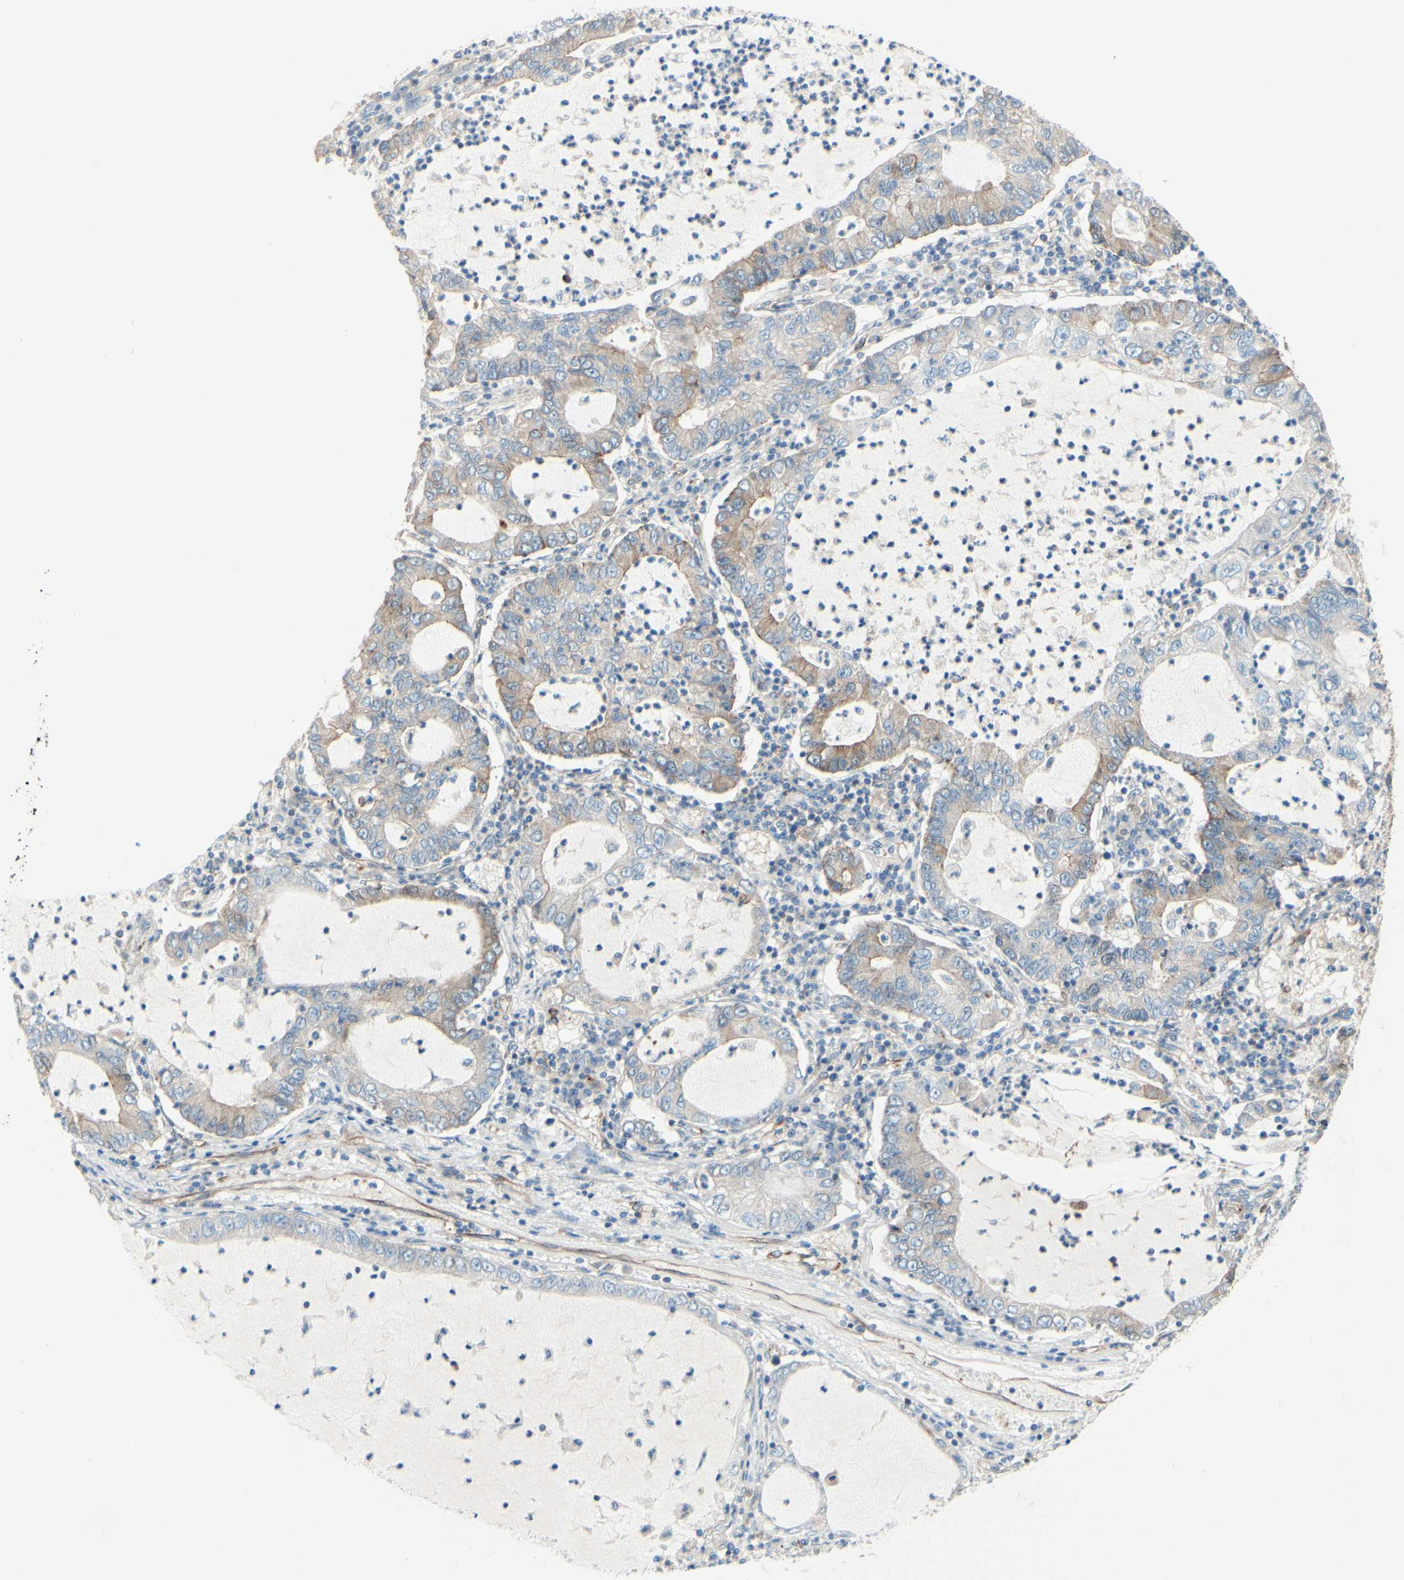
{"staining": {"intensity": "weak", "quantity": "25%-75%", "location": "cytoplasmic/membranous"}, "tissue": "lung cancer", "cell_type": "Tumor cells", "image_type": "cancer", "snomed": [{"axis": "morphology", "description": "Adenocarcinoma, NOS"}, {"axis": "topography", "description": "Lung"}], "caption": "Immunohistochemistry staining of lung cancer (adenocarcinoma), which shows low levels of weak cytoplasmic/membranous positivity in approximately 25%-75% of tumor cells indicating weak cytoplasmic/membranous protein staining. The staining was performed using DAB (brown) for protein detection and nuclei were counterstained in hematoxylin (blue).", "gene": "ENDOD1", "patient": {"sex": "female", "age": 51}}